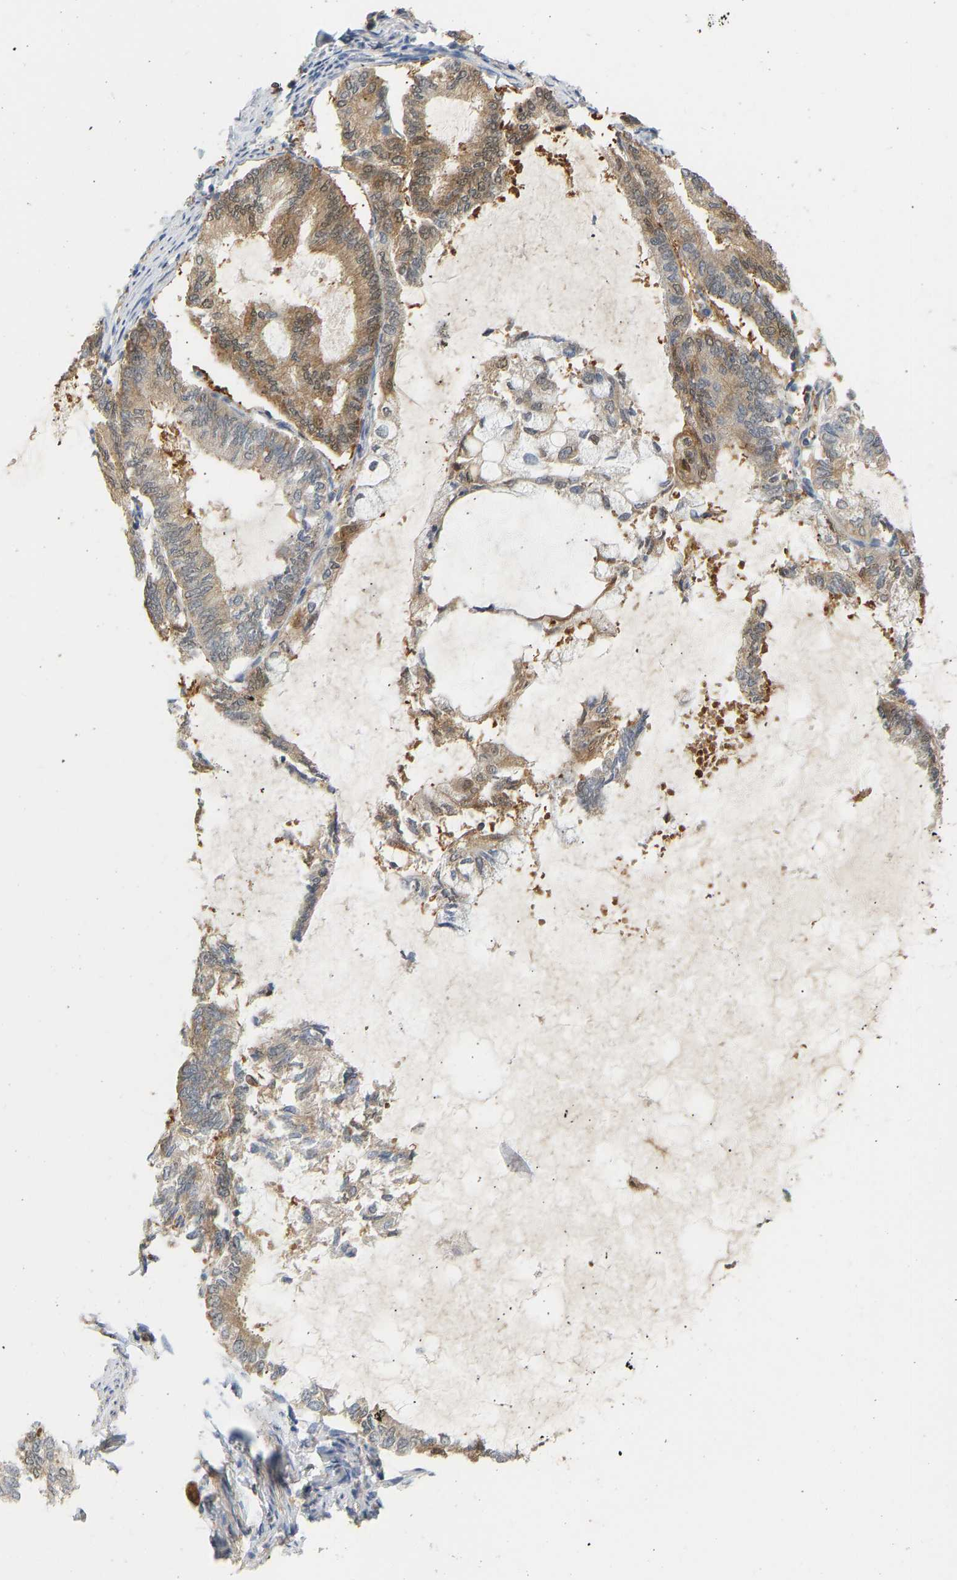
{"staining": {"intensity": "moderate", "quantity": "25%-75%", "location": "cytoplasmic/membranous"}, "tissue": "endometrial cancer", "cell_type": "Tumor cells", "image_type": "cancer", "snomed": [{"axis": "morphology", "description": "Adenocarcinoma, NOS"}, {"axis": "topography", "description": "Endometrium"}], "caption": "Immunohistochemical staining of adenocarcinoma (endometrial) reveals medium levels of moderate cytoplasmic/membranous expression in approximately 25%-75% of tumor cells. (IHC, brightfield microscopy, high magnification).", "gene": "ENO1", "patient": {"sex": "female", "age": 86}}